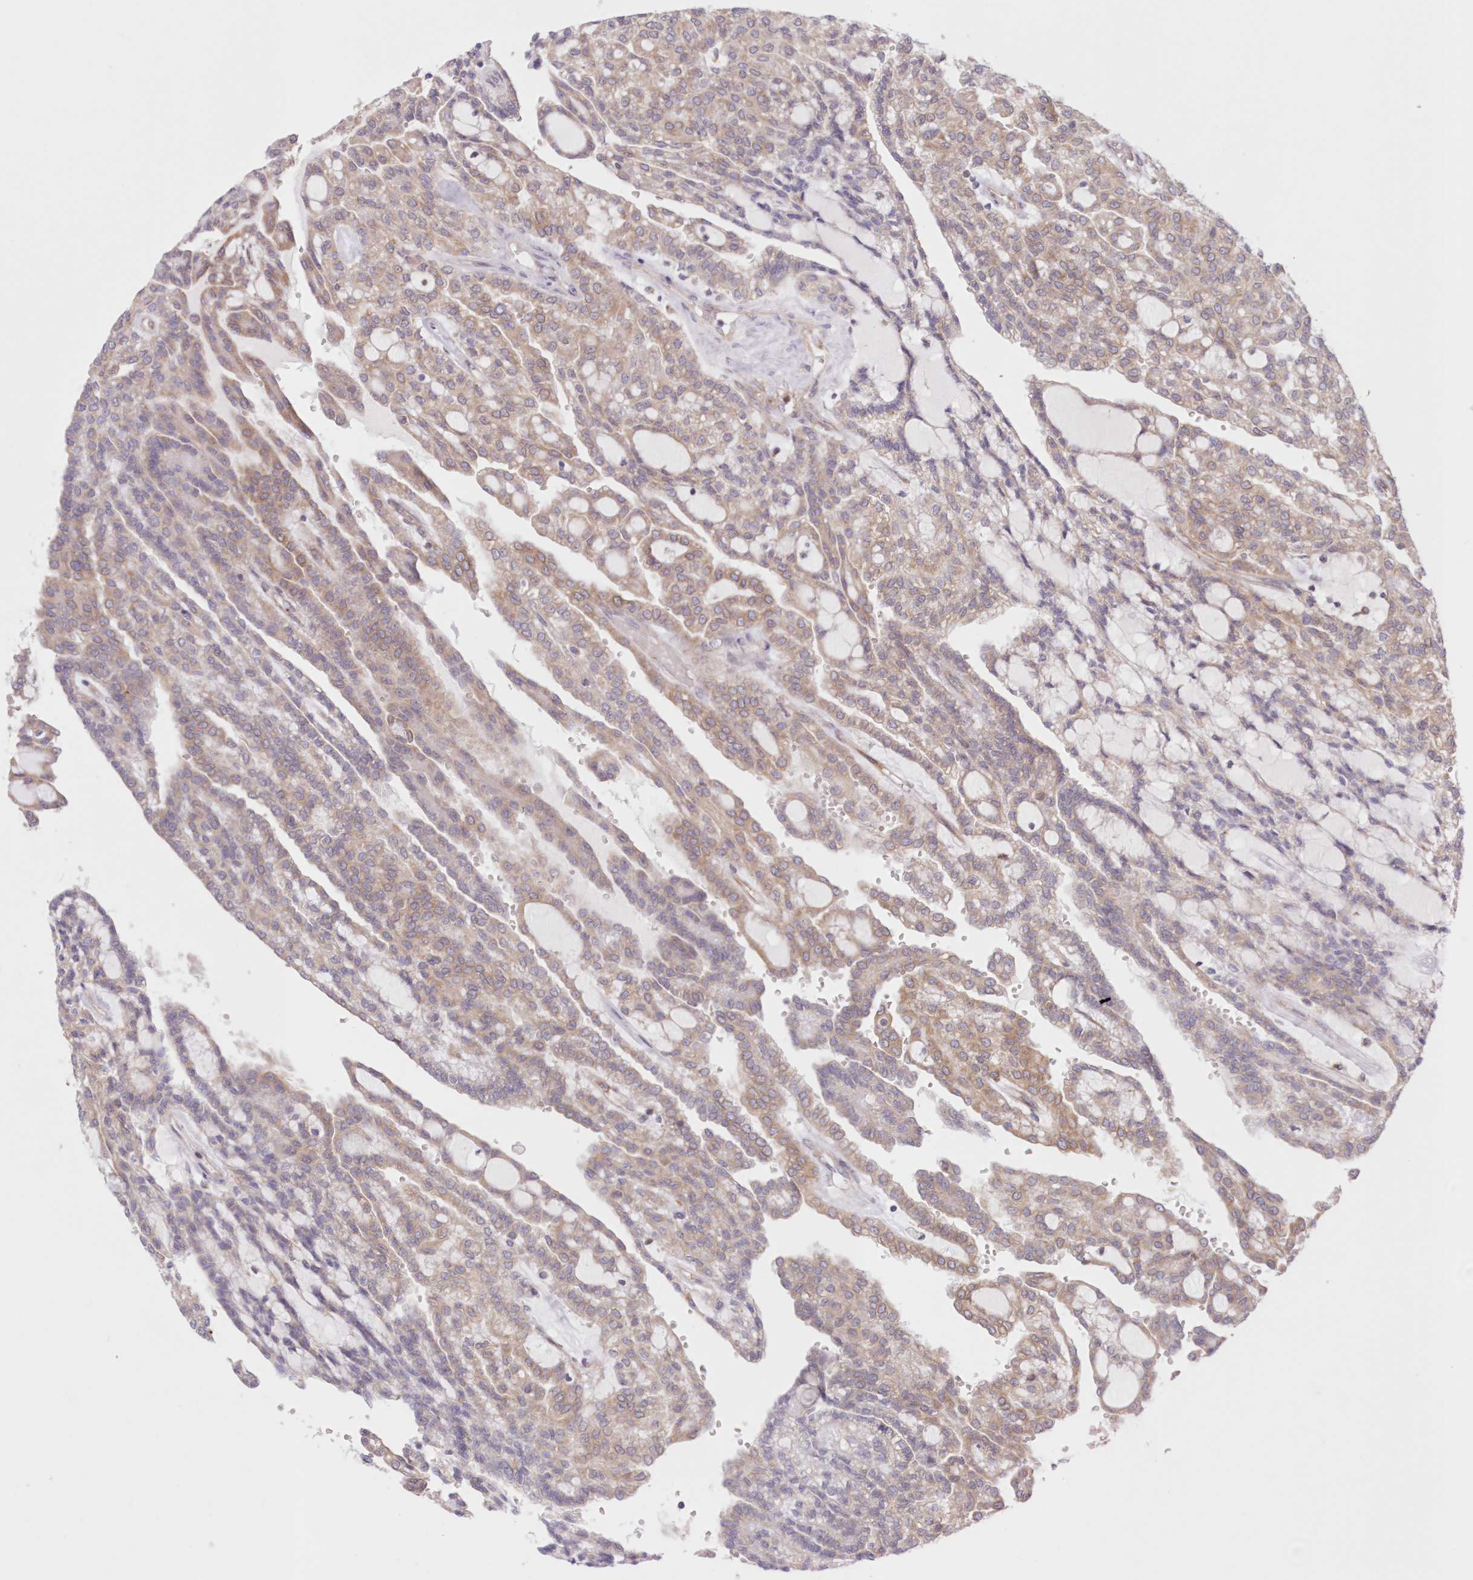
{"staining": {"intensity": "moderate", "quantity": "25%-75%", "location": "cytoplasmic/membranous"}, "tissue": "renal cancer", "cell_type": "Tumor cells", "image_type": "cancer", "snomed": [{"axis": "morphology", "description": "Adenocarcinoma, NOS"}, {"axis": "topography", "description": "Kidney"}], "caption": "High-power microscopy captured an IHC micrograph of adenocarcinoma (renal), revealing moderate cytoplasmic/membranous staining in approximately 25%-75% of tumor cells.", "gene": "PCYOX1L", "patient": {"sex": "male", "age": 63}}